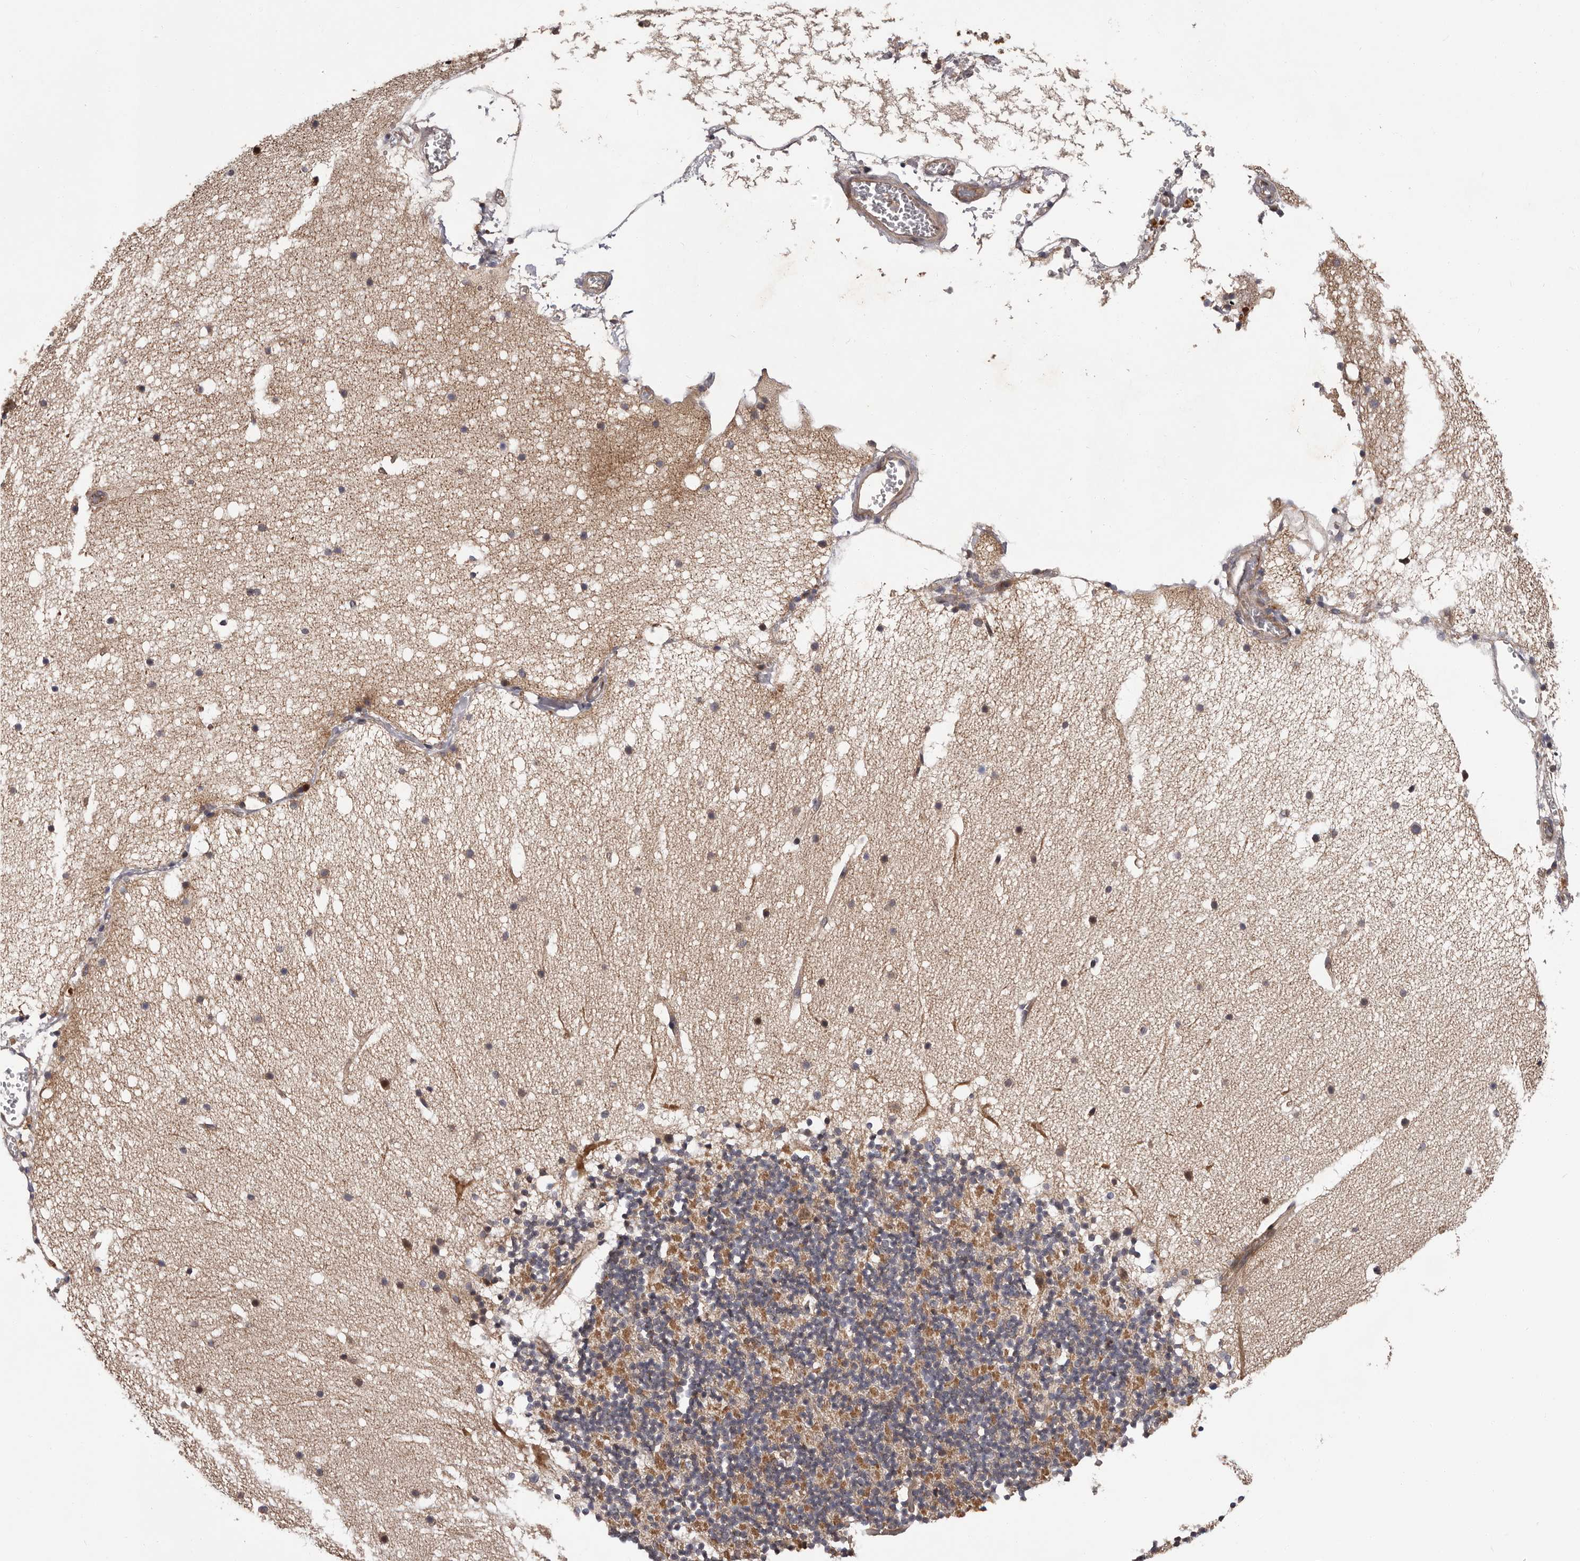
{"staining": {"intensity": "moderate", "quantity": "25%-75%", "location": "cytoplasmic/membranous"}, "tissue": "cerebellum", "cell_type": "Cells in granular layer", "image_type": "normal", "snomed": [{"axis": "morphology", "description": "Normal tissue, NOS"}, {"axis": "topography", "description": "Cerebellum"}], "caption": "Immunohistochemical staining of benign cerebellum demonstrates 25%-75% levels of moderate cytoplasmic/membranous protein staining in approximately 25%-75% of cells in granular layer.", "gene": "VPS37A", "patient": {"sex": "male", "age": 57}}